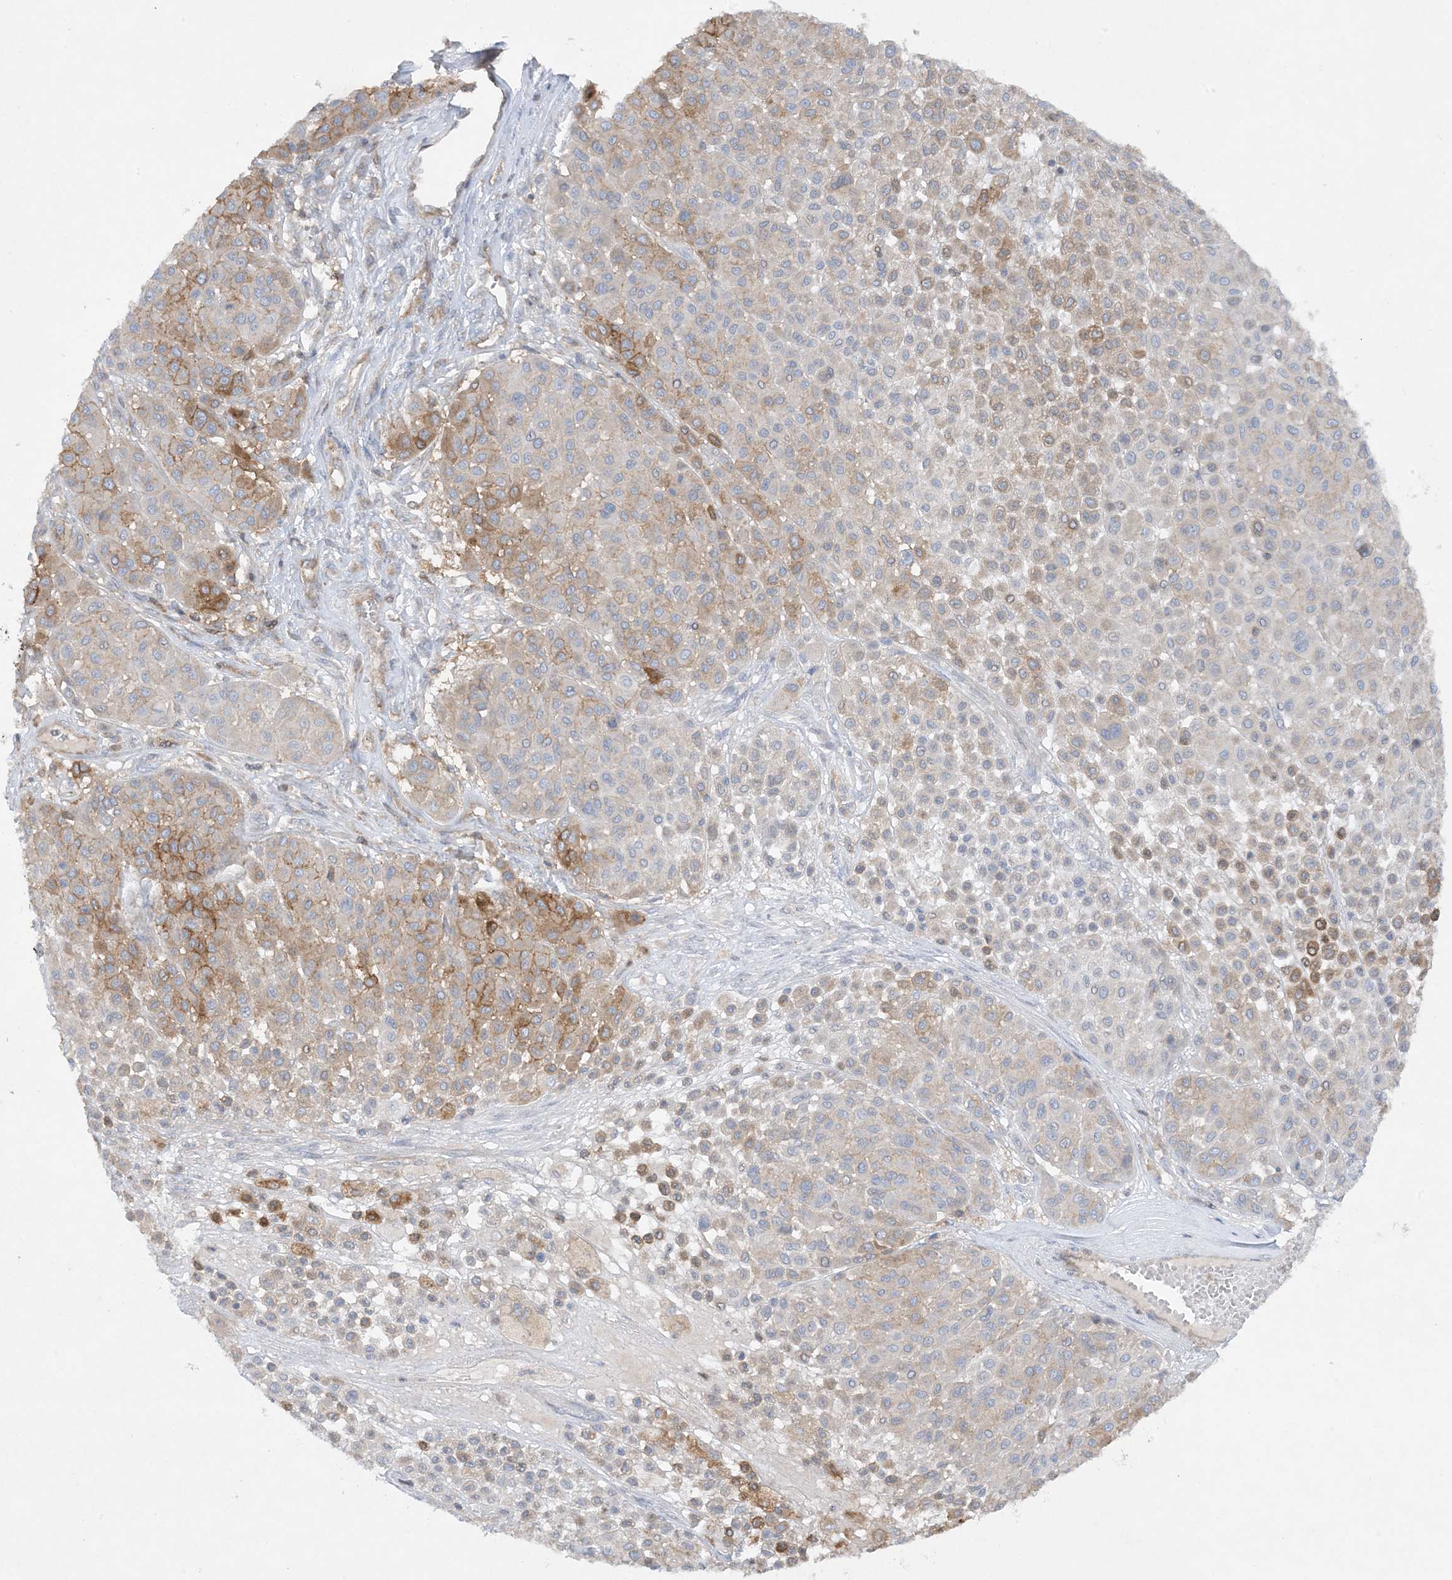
{"staining": {"intensity": "moderate", "quantity": "<25%", "location": "cytoplasmic/membranous"}, "tissue": "melanoma", "cell_type": "Tumor cells", "image_type": "cancer", "snomed": [{"axis": "morphology", "description": "Malignant melanoma, Metastatic site"}, {"axis": "topography", "description": "Soft tissue"}], "caption": "Human melanoma stained for a protein (brown) shows moderate cytoplasmic/membranous positive expression in approximately <25% of tumor cells.", "gene": "HLA-E", "patient": {"sex": "male", "age": 41}}